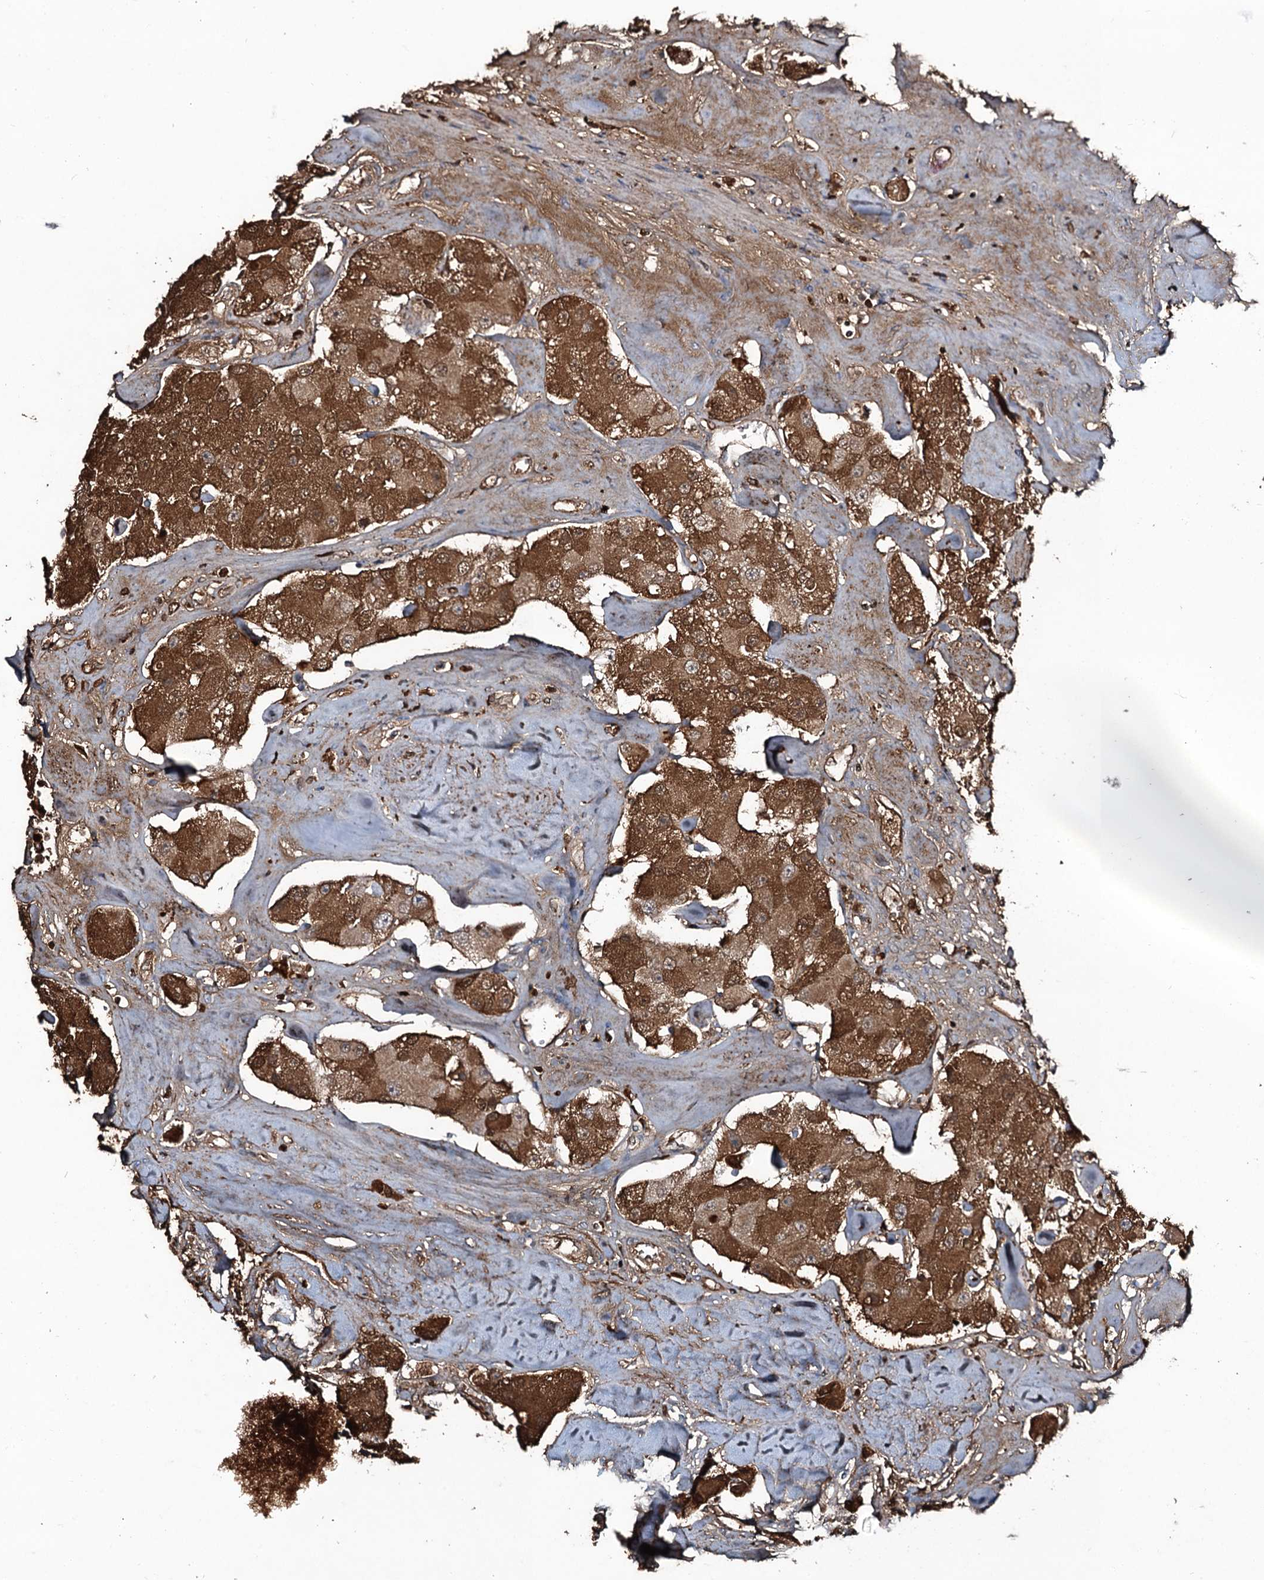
{"staining": {"intensity": "strong", "quantity": ">75%", "location": "cytoplasmic/membranous"}, "tissue": "carcinoid", "cell_type": "Tumor cells", "image_type": "cancer", "snomed": [{"axis": "morphology", "description": "Carcinoid, malignant, NOS"}, {"axis": "topography", "description": "Pancreas"}], "caption": "This is an image of immunohistochemistry staining of malignant carcinoid, which shows strong positivity in the cytoplasmic/membranous of tumor cells.", "gene": "EDN1", "patient": {"sex": "male", "age": 41}}